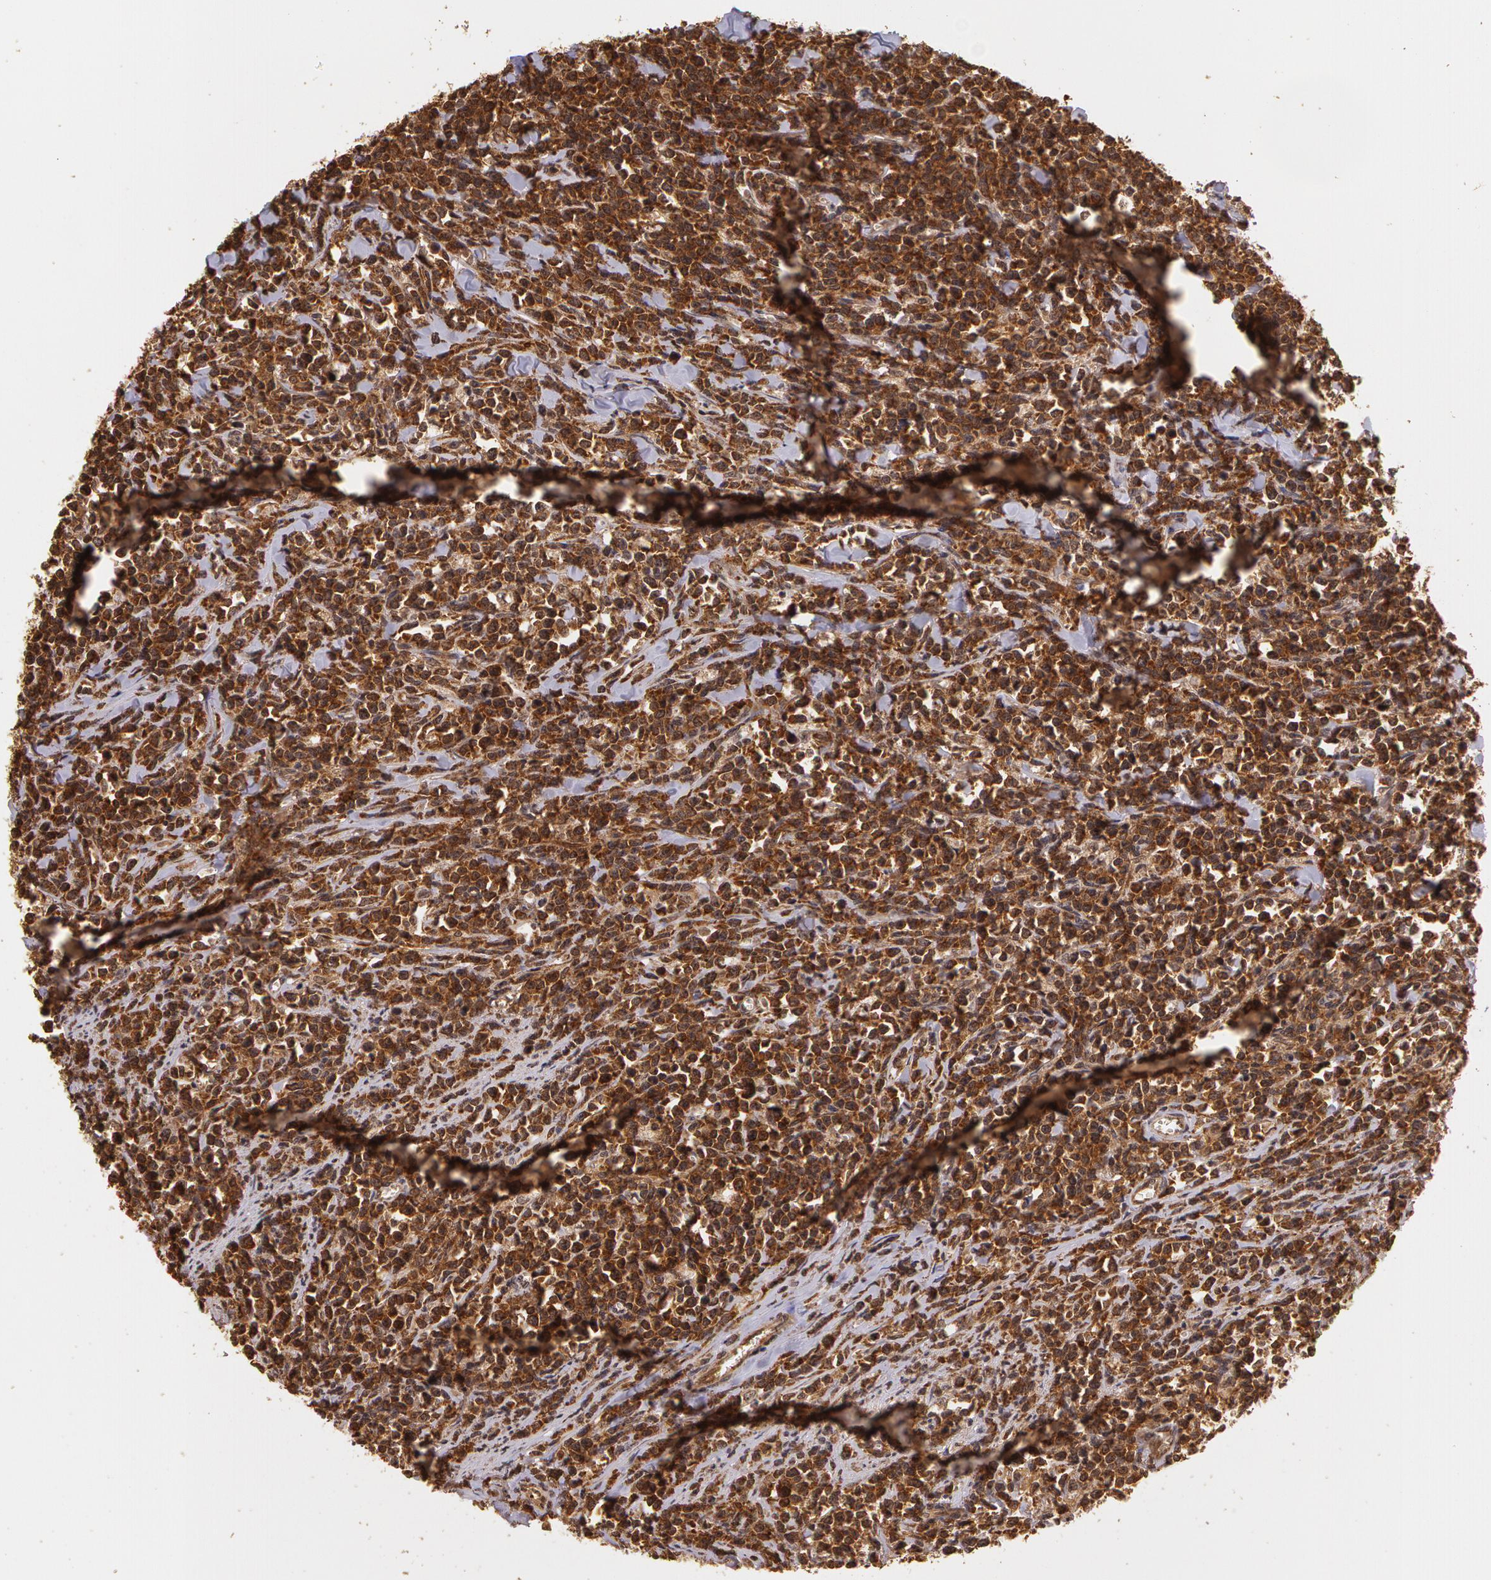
{"staining": {"intensity": "strong", "quantity": ">75%", "location": "cytoplasmic/membranous"}, "tissue": "lymphoma", "cell_type": "Tumor cells", "image_type": "cancer", "snomed": [{"axis": "morphology", "description": "Malignant lymphoma, non-Hodgkin's type, High grade"}, {"axis": "topography", "description": "Small intestine"}, {"axis": "topography", "description": "Colon"}], "caption": "The immunohistochemical stain labels strong cytoplasmic/membranous expression in tumor cells of high-grade malignant lymphoma, non-Hodgkin's type tissue.", "gene": "ASCC2", "patient": {"sex": "male", "age": 8}}